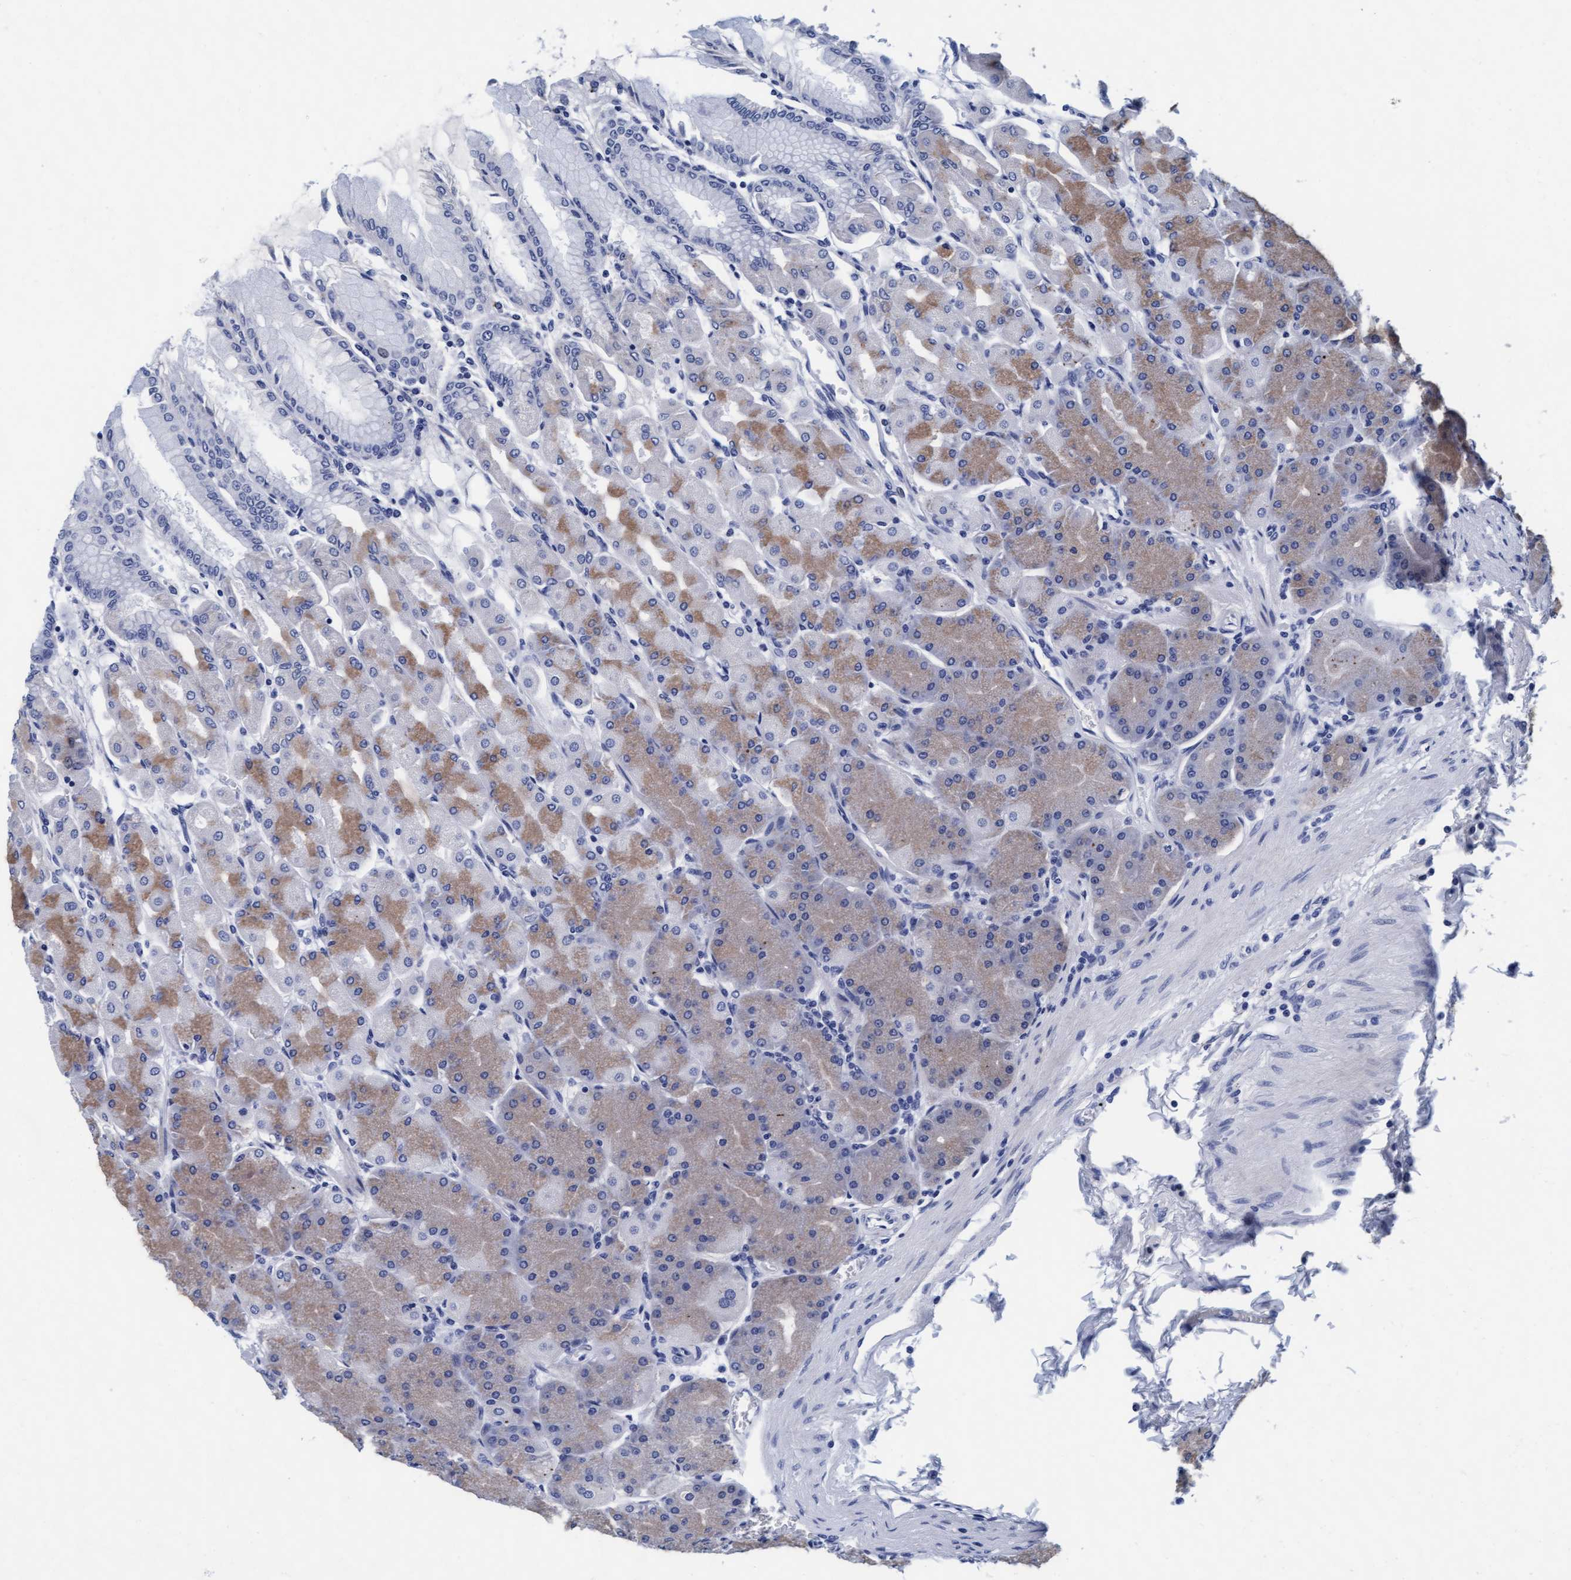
{"staining": {"intensity": "moderate", "quantity": "<25%", "location": "cytoplasmic/membranous"}, "tissue": "stomach", "cell_type": "Glandular cells", "image_type": "normal", "snomed": [{"axis": "morphology", "description": "Normal tissue, NOS"}, {"axis": "topography", "description": "Stomach, upper"}], "caption": "The histopathology image displays a brown stain indicating the presence of a protein in the cytoplasmic/membranous of glandular cells in stomach. (DAB (3,3'-diaminobenzidine) = brown stain, brightfield microscopy at high magnification).", "gene": "ARSG", "patient": {"sex": "female", "age": 56}}